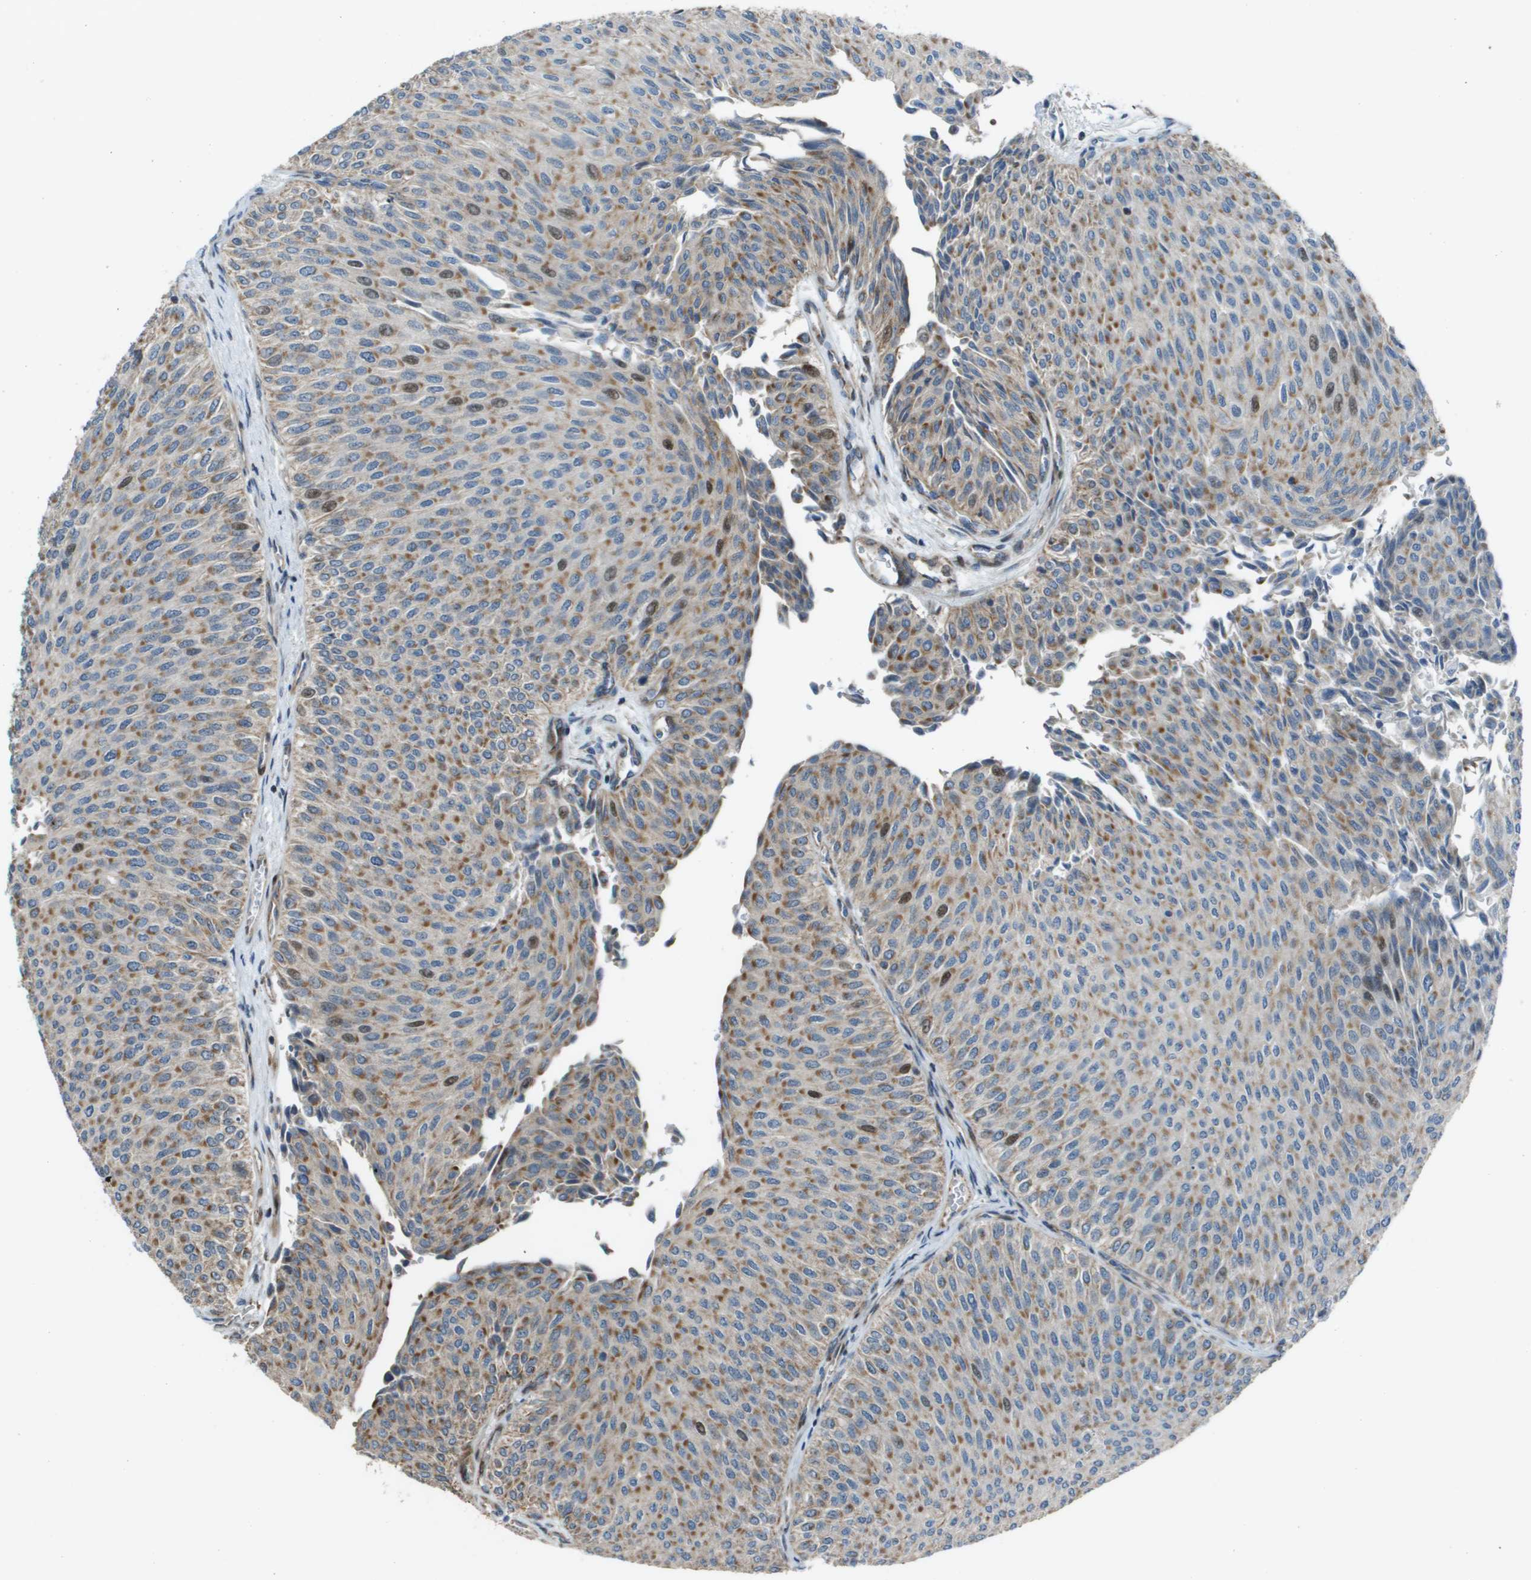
{"staining": {"intensity": "moderate", "quantity": ">75%", "location": "cytoplasmic/membranous"}, "tissue": "urothelial cancer", "cell_type": "Tumor cells", "image_type": "cancer", "snomed": [{"axis": "morphology", "description": "Urothelial carcinoma, Low grade"}, {"axis": "topography", "description": "Urinary bladder"}], "caption": "Urothelial cancer stained for a protein (brown) exhibits moderate cytoplasmic/membranous positive expression in approximately >75% of tumor cells.", "gene": "MGAT3", "patient": {"sex": "male", "age": 78}}